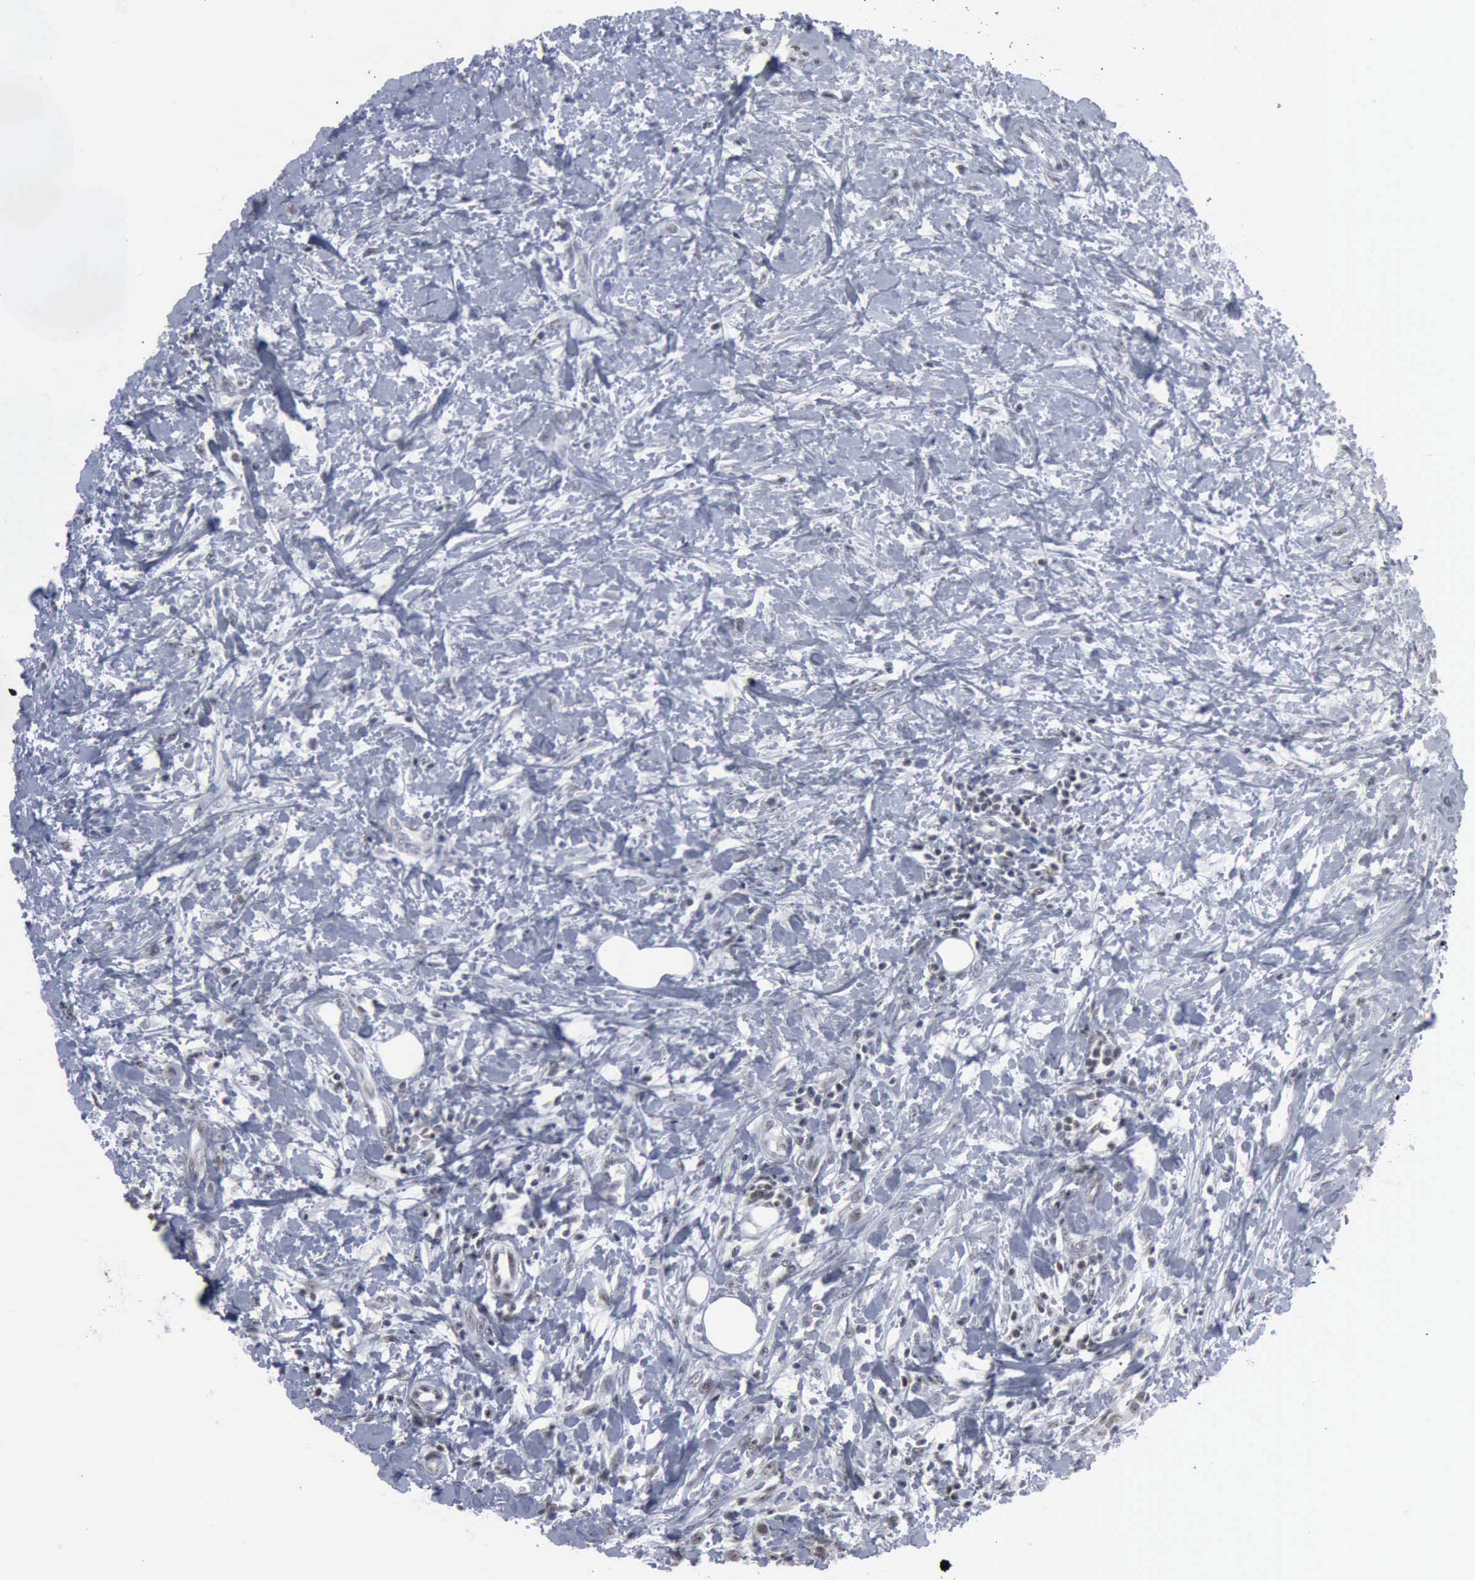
{"staining": {"intensity": "moderate", "quantity": "25%-75%", "location": "nuclear"}, "tissue": "urothelial cancer", "cell_type": "Tumor cells", "image_type": "cancer", "snomed": [{"axis": "morphology", "description": "Urothelial carcinoma, High grade"}, {"axis": "topography", "description": "Urinary bladder"}], "caption": "The micrograph reveals immunohistochemical staining of urothelial carcinoma (high-grade). There is moderate nuclear positivity is appreciated in approximately 25%-75% of tumor cells.", "gene": "XPA", "patient": {"sex": "male", "age": 56}}